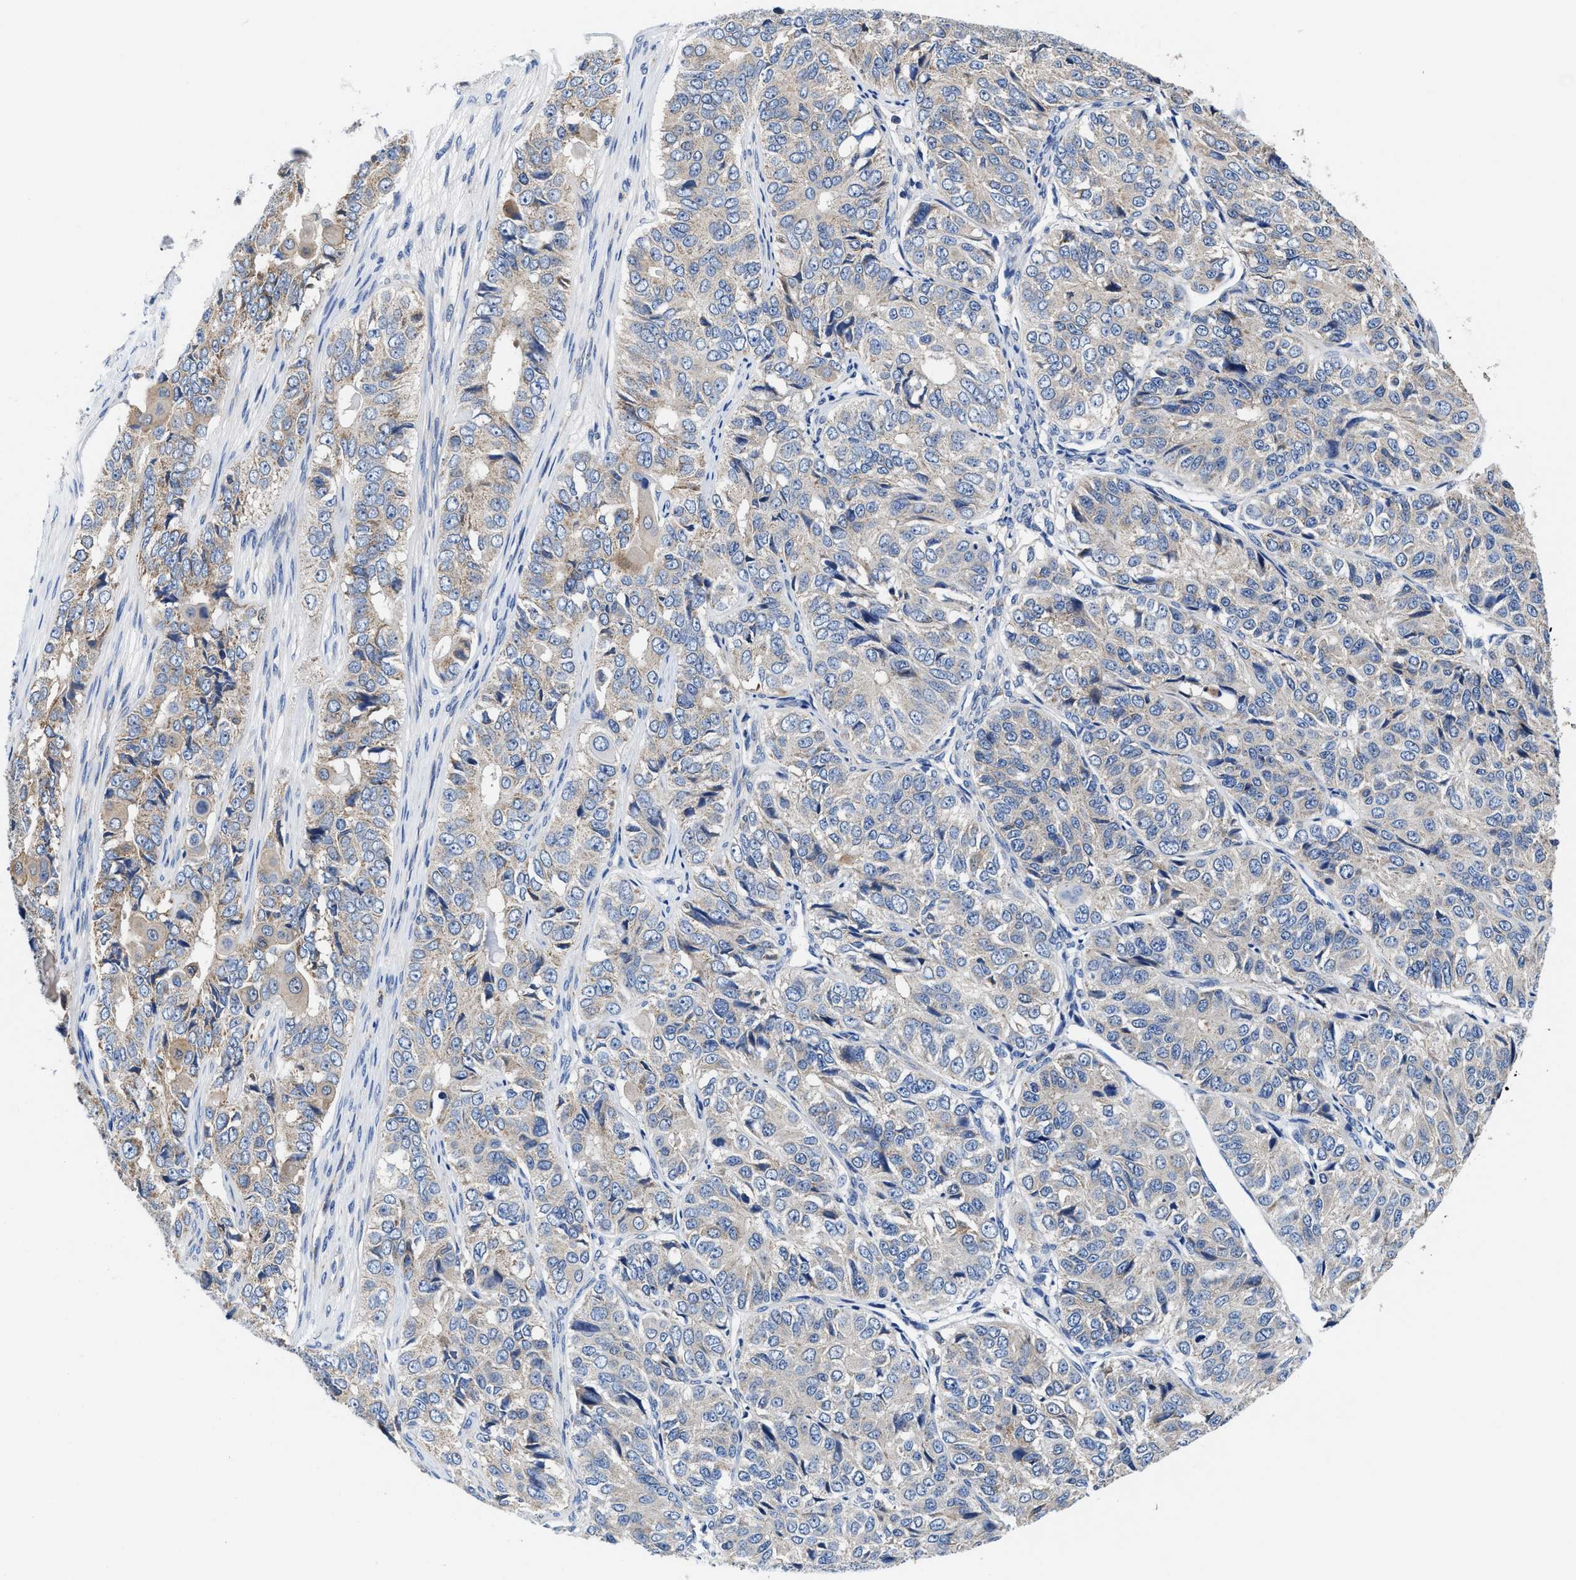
{"staining": {"intensity": "weak", "quantity": "25%-75%", "location": "cytoplasmic/membranous"}, "tissue": "ovarian cancer", "cell_type": "Tumor cells", "image_type": "cancer", "snomed": [{"axis": "morphology", "description": "Carcinoma, endometroid"}, {"axis": "topography", "description": "Ovary"}], "caption": "Immunohistochemistry photomicrograph of human ovarian cancer (endometroid carcinoma) stained for a protein (brown), which demonstrates low levels of weak cytoplasmic/membranous expression in approximately 25%-75% of tumor cells.", "gene": "TMEM30A", "patient": {"sex": "female", "age": 51}}